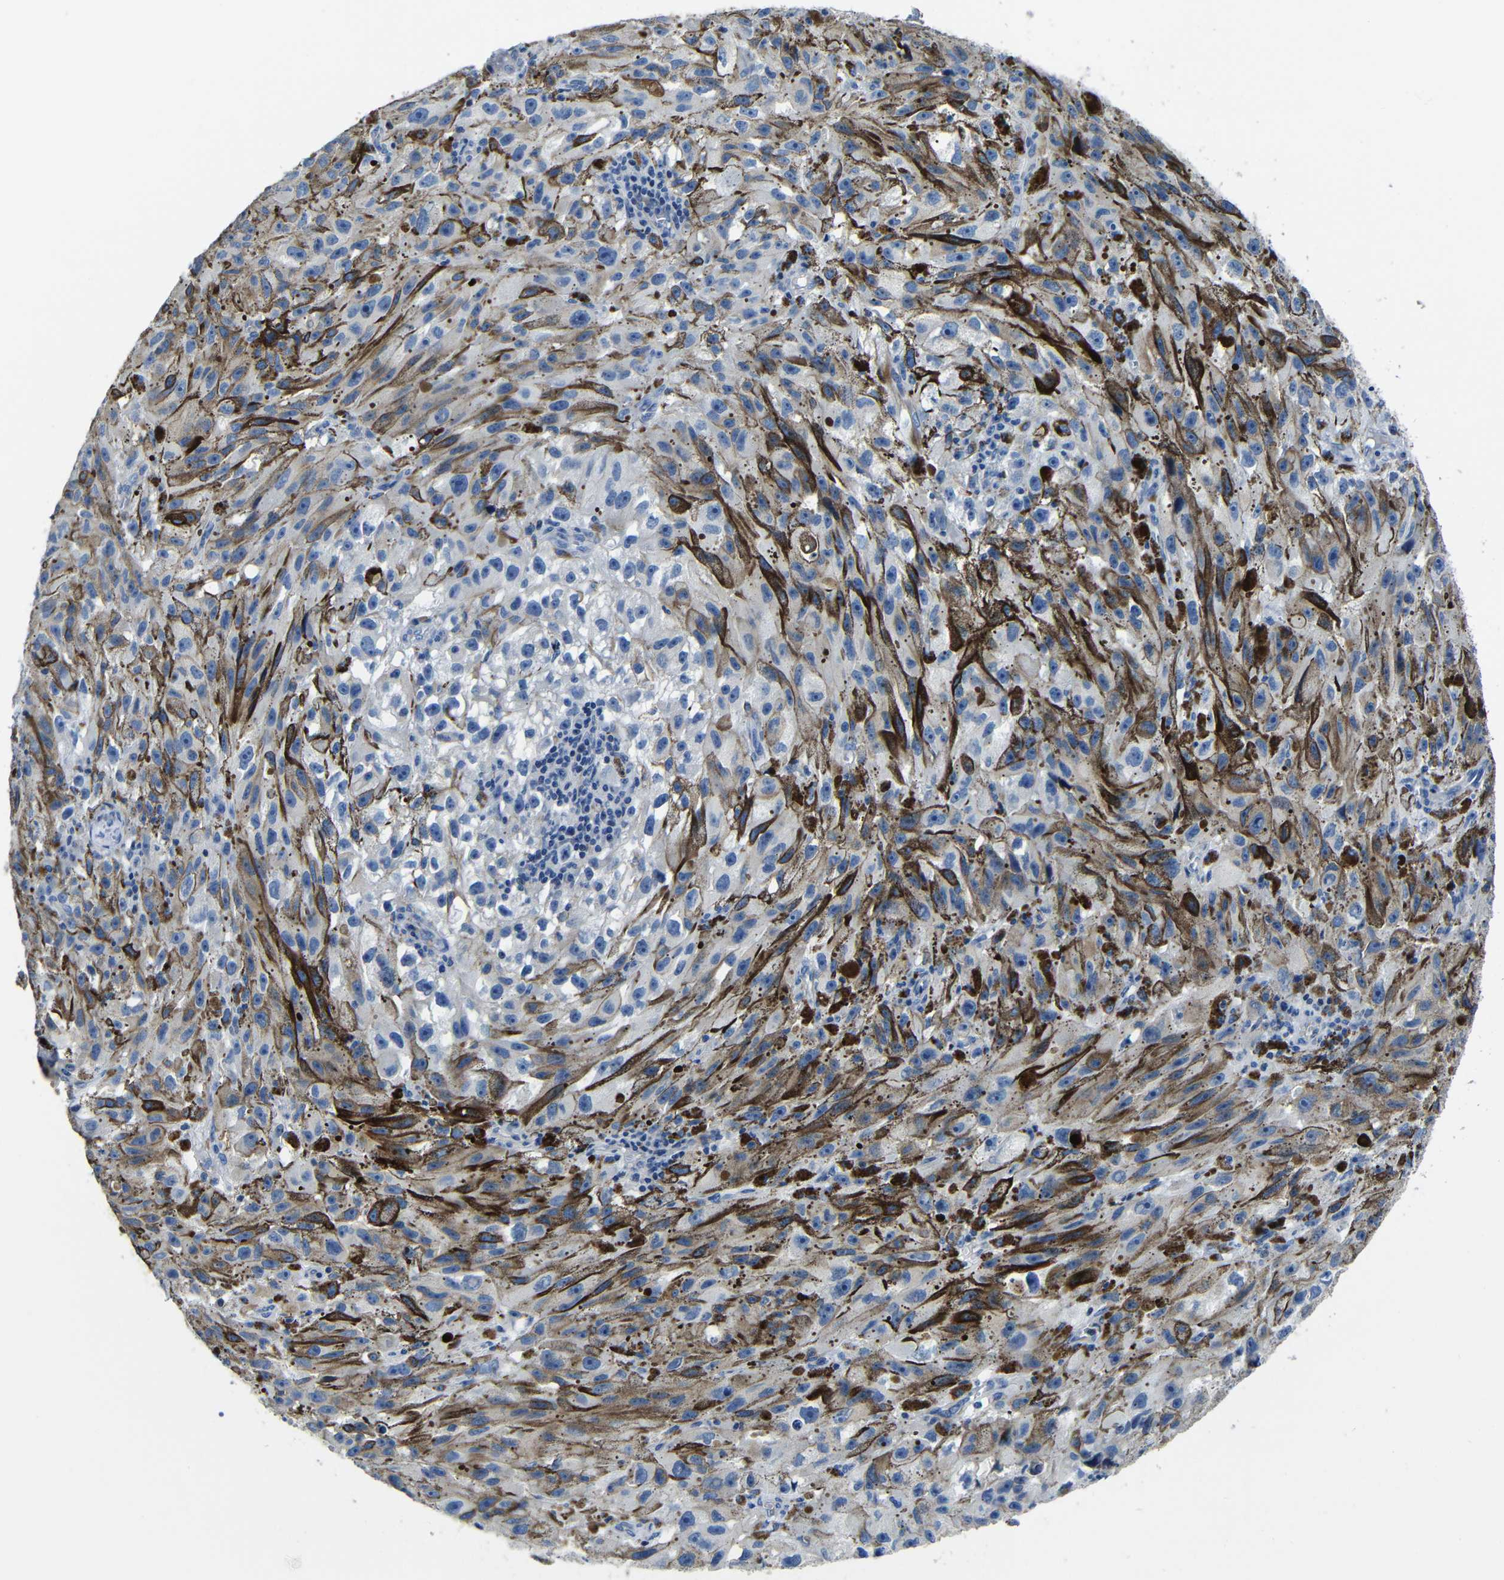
{"staining": {"intensity": "negative", "quantity": "none", "location": "none"}, "tissue": "melanoma", "cell_type": "Tumor cells", "image_type": "cancer", "snomed": [{"axis": "morphology", "description": "Malignant melanoma, NOS"}, {"axis": "topography", "description": "Skin"}], "caption": "The photomicrograph demonstrates no staining of tumor cells in malignant melanoma.", "gene": "AFDN", "patient": {"sex": "female", "age": 104}}